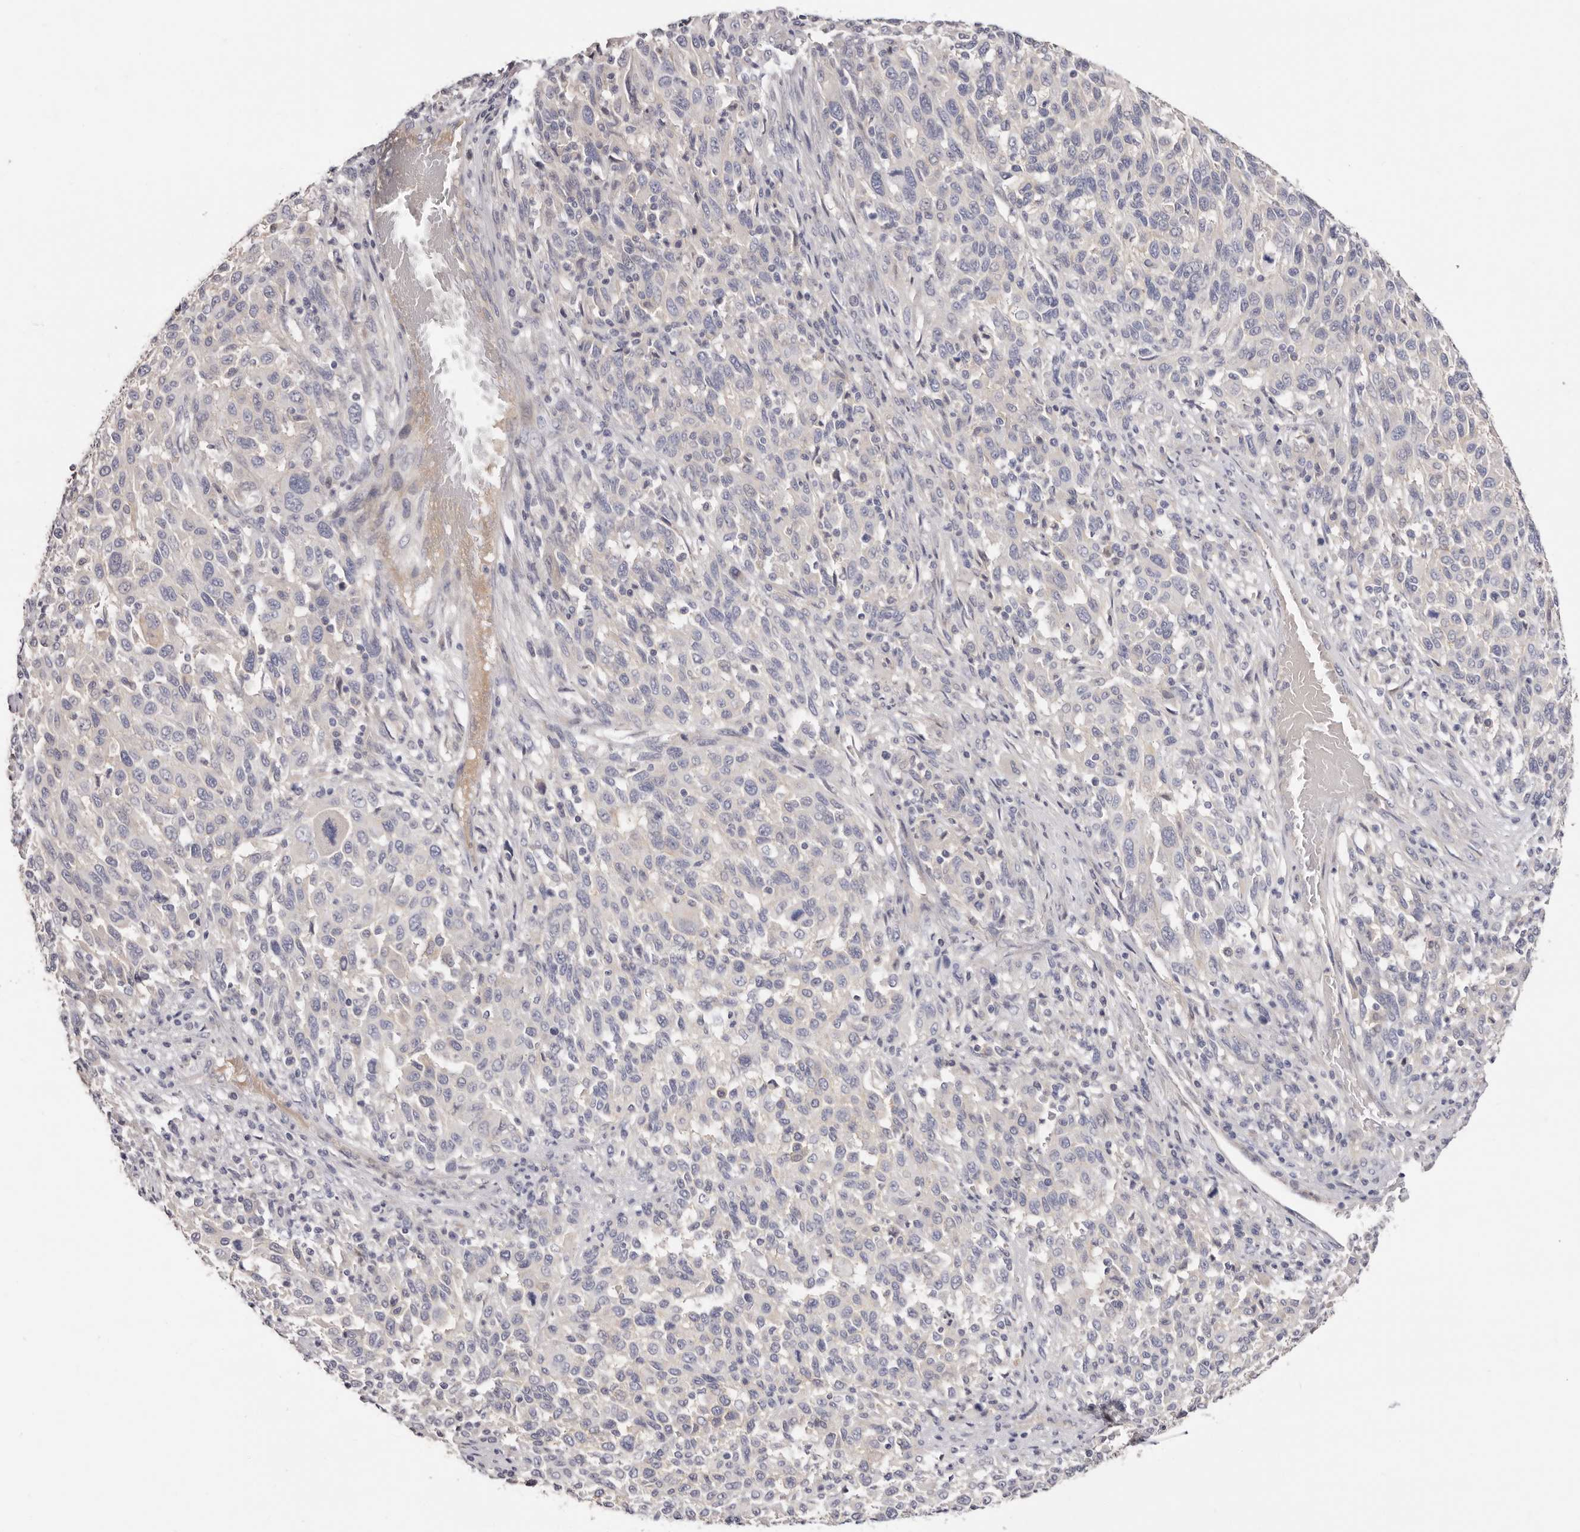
{"staining": {"intensity": "negative", "quantity": "none", "location": "none"}, "tissue": "melanoma", "cell_type": "Tumor cells", "image_type": "cancer", "snomed": [{"axis": "morphology", "description": "Malignant melanoma, Metastatic site"}, {"axis": "topography", "description": "Lymph node"}], "caption": "Photomicrograph shows no protein staining in tumor cells of malignant melanoma (metastatic site) tissue.", "gene": "STK16", "patient": {"sex": "male", "age": 61}}